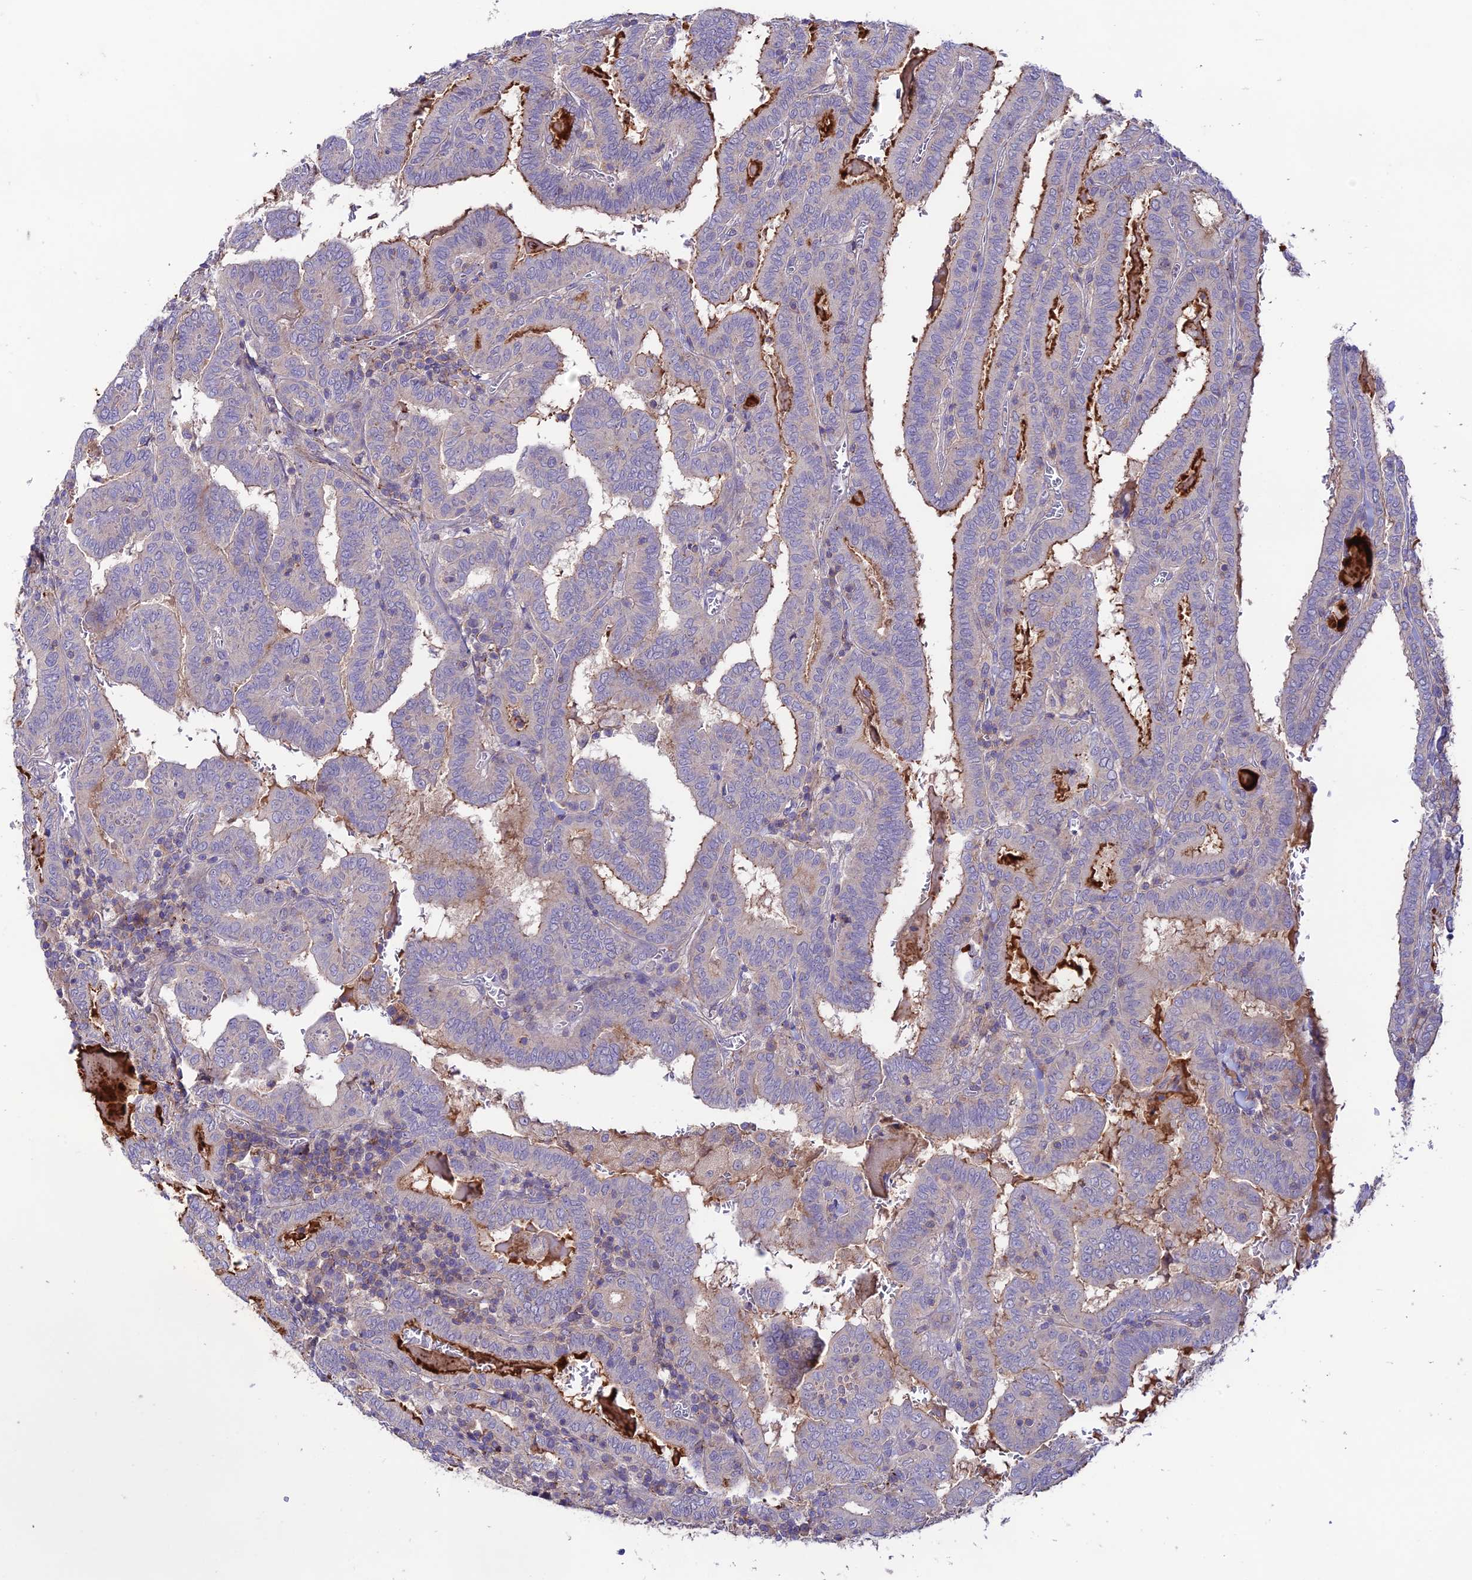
{"staining": {"intensity": "moderate", "quantity": "<25%", "location": "cytoplasmic/membranous"}, "tissue": "thyroid cancer", "cell_type": "Tumor cells", "image_type": "cancer", "snomed": [{"axis": "morphology", "description": "Papillary adenocarcinoma, NOS"}, {"axis": "topography", "description": "Thyroid gland"}], "caption": "This is an image of immunohistochemistry staining of thyroid papillary adenocarcinoma, which shows moderate positivity in the cytoplasmic/membranous of tumor cells.", "gene": "BRME1", "patient": {"sex": "female", "age": 72}}